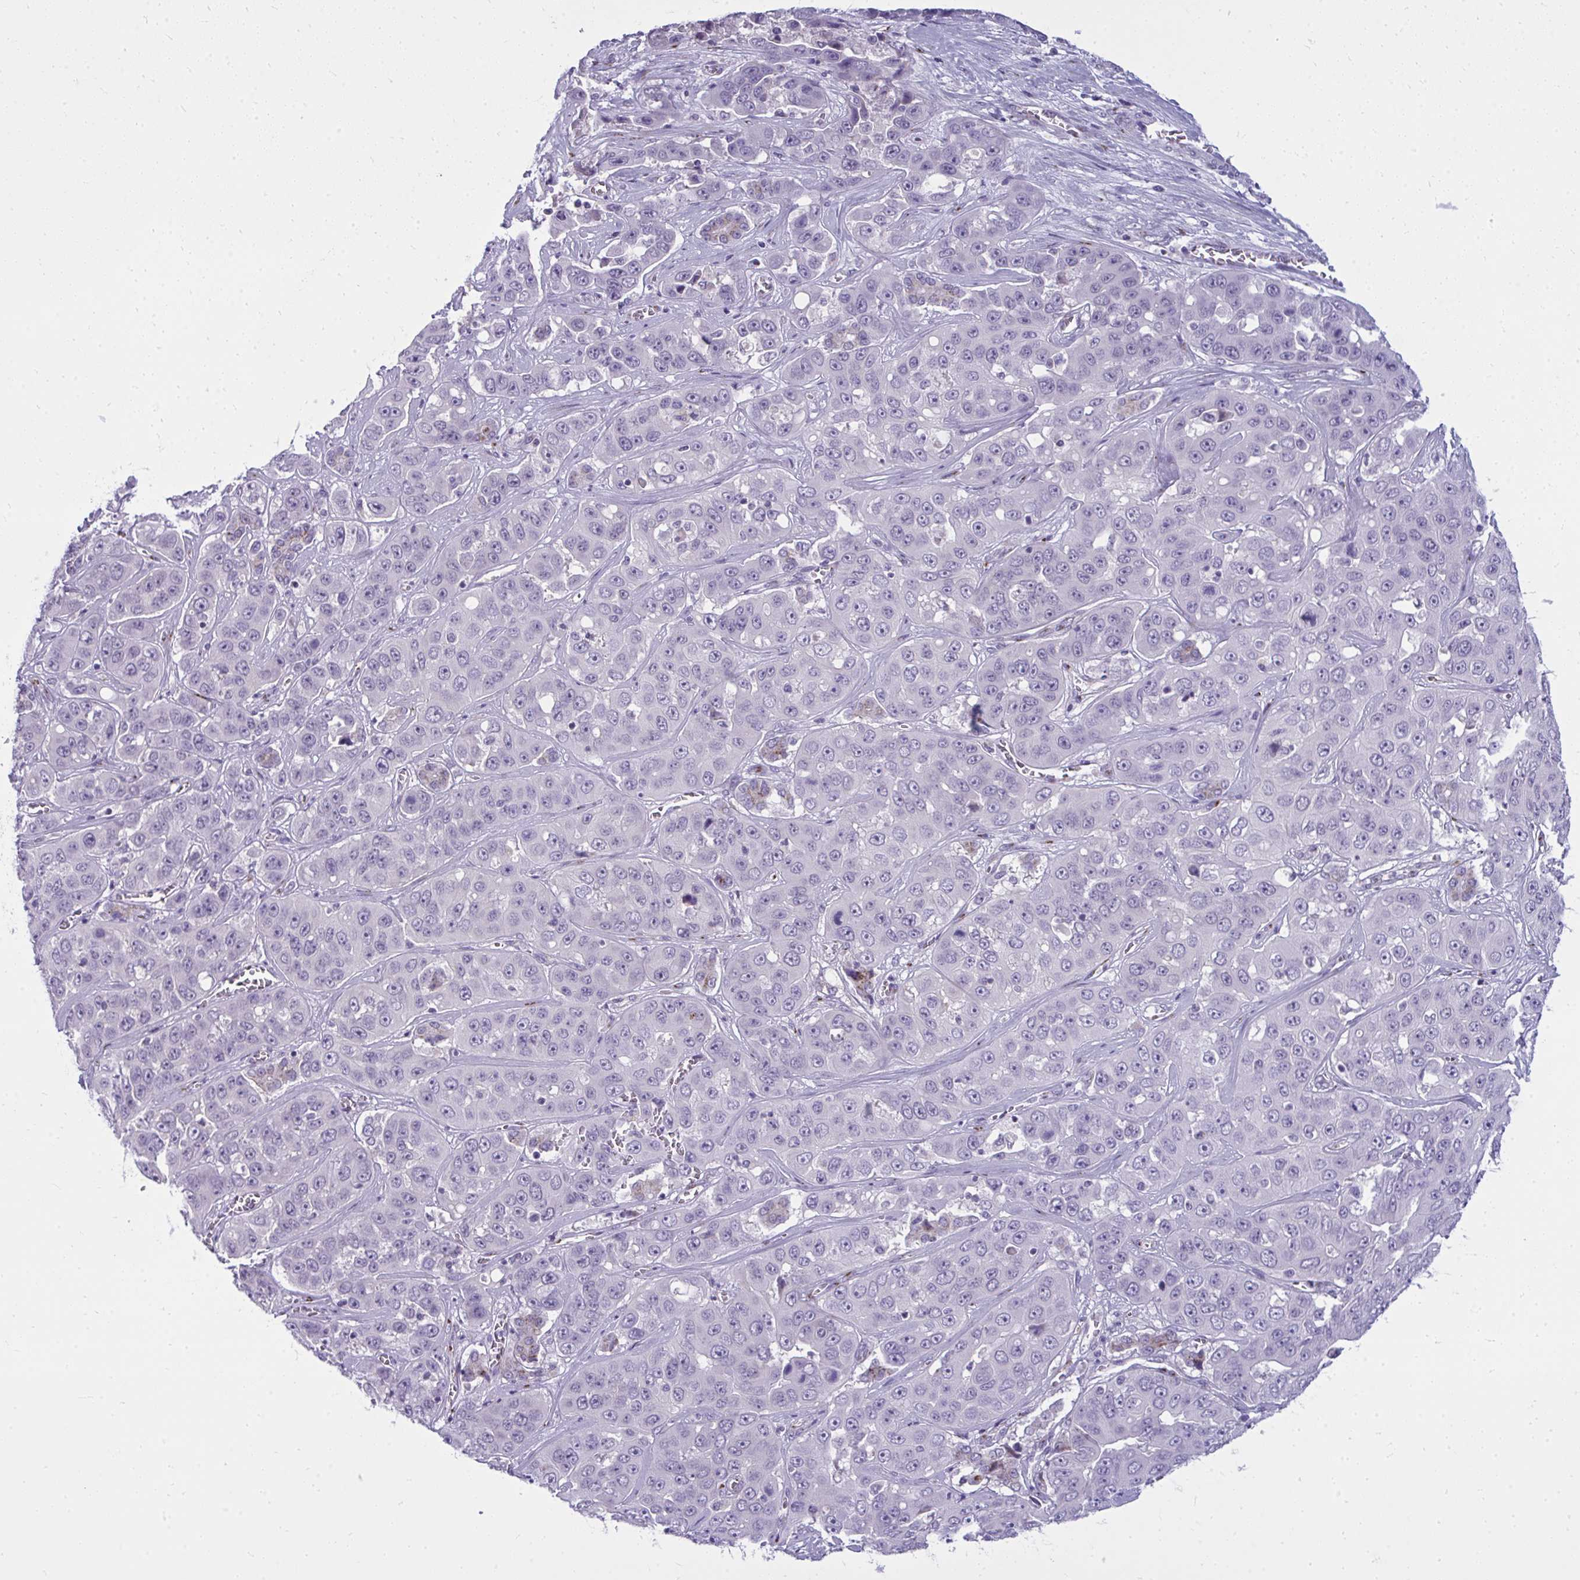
{"staining": {"intensity": "negative", "quantity": "none", "location": "none"}, "tissue": "liver cancer", "cell_type": "Tumor cells", "image_type": "cancer", "snomed": [{"axis": "morphology", "description": "Cholangiocarcinoma"}, {"axis": "topography", "description": "Liver"}], "caption": "IHC of human liver cholangiocarcinoma demonstrates no expression in tumor cells.", "gene": "DTX4", "patient": {"sex": "female", "age": 52}}